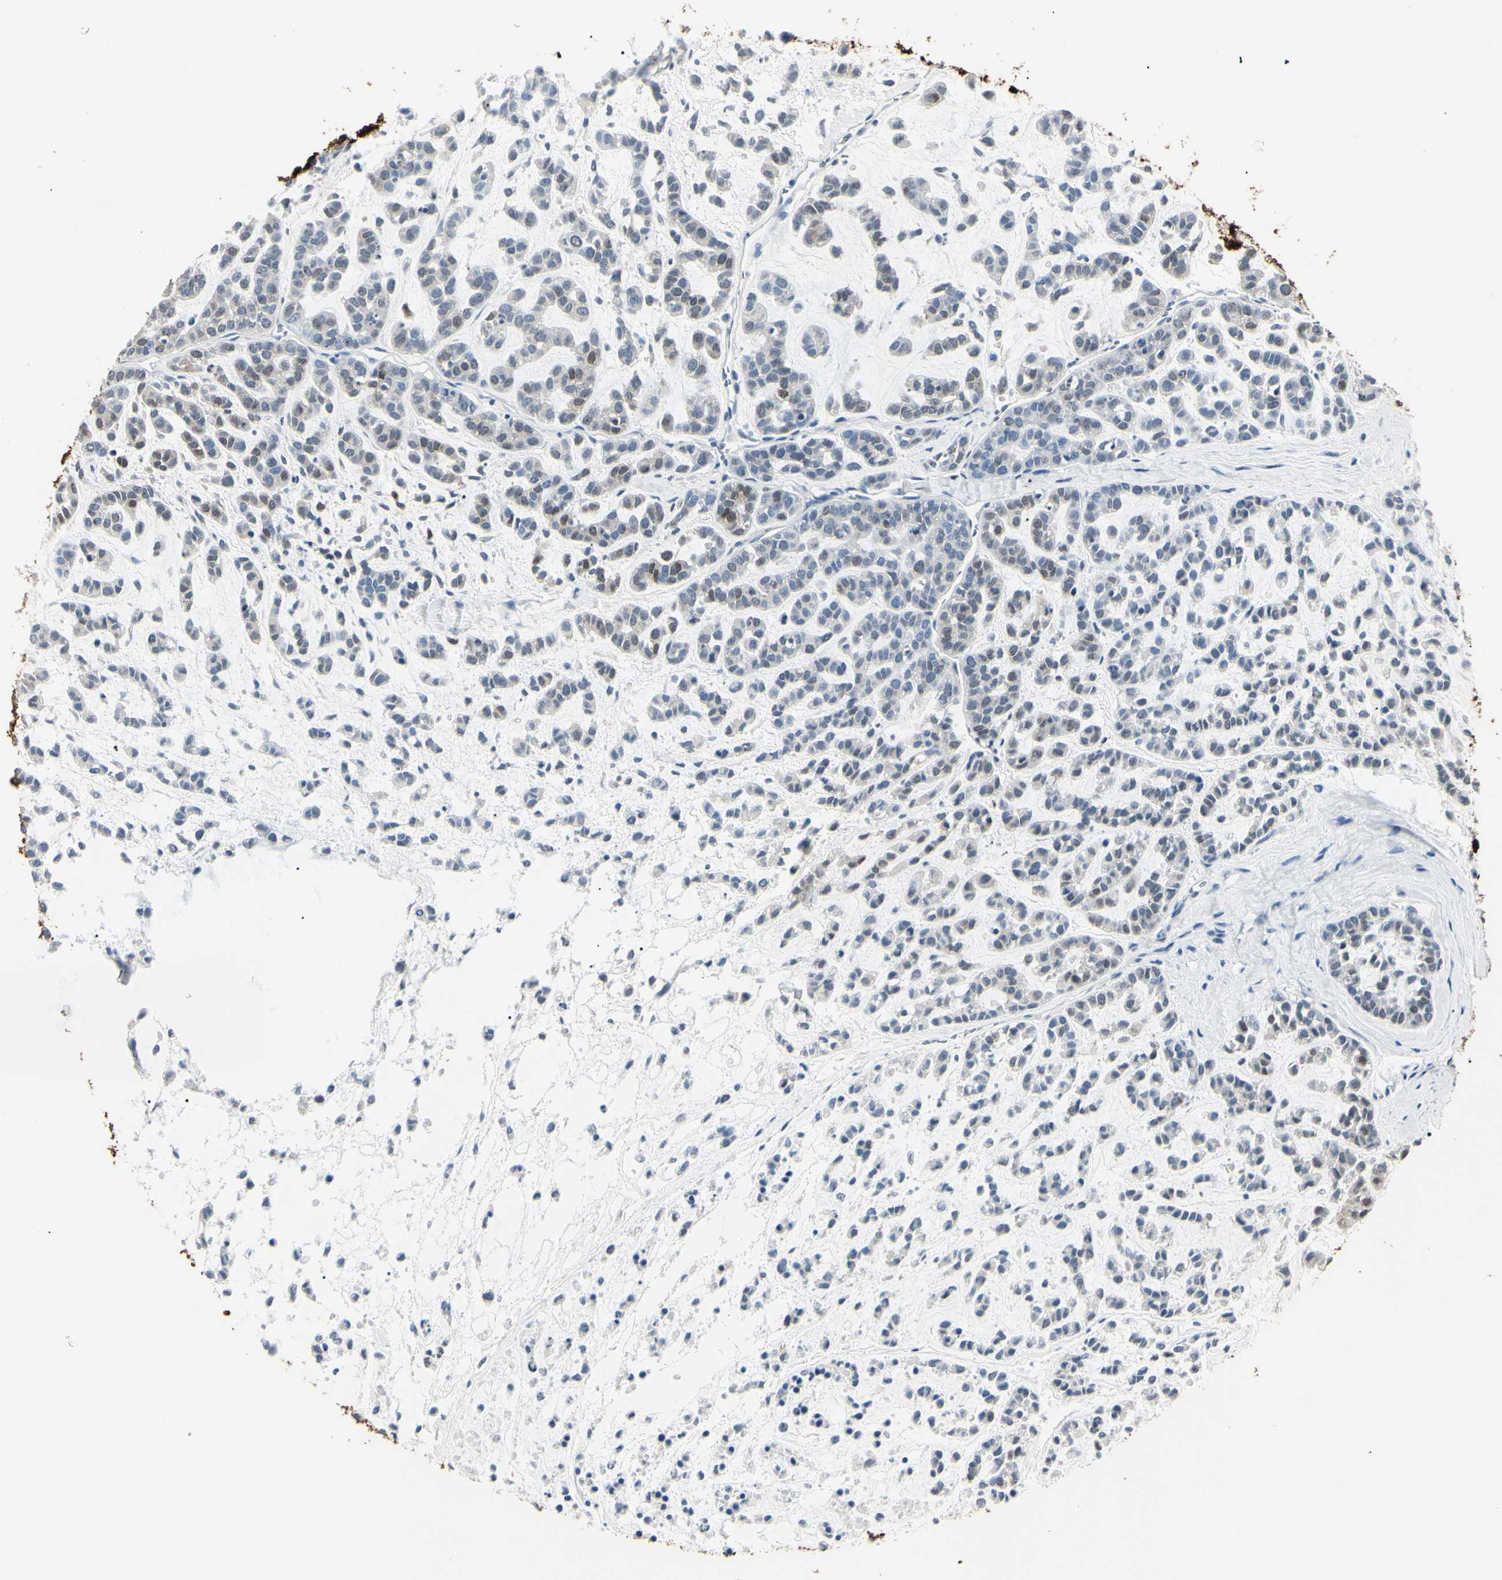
{"staining": {"intensity": "weak", "quantity": "<25%", "location": "nuclear"}, "tissue": "head and neck cancer", "cell_type": "Tumor cells", "image_type": "cancer", "snomed": [{"axis": "morphology", "description": "Adenocarcinoma, NOS"}, {"axis": "morphology", "description": "Adenoma, NOS"}, {"axis": "topography", "description": "Head-Neck"}], "caption": "Immunohistochemical staining of human adenocarcinoma (head and neck) displays no significant positivity in tumor cells.", "gene": "AKR1C3", "patient": {"sex": "female", "age": 55}}